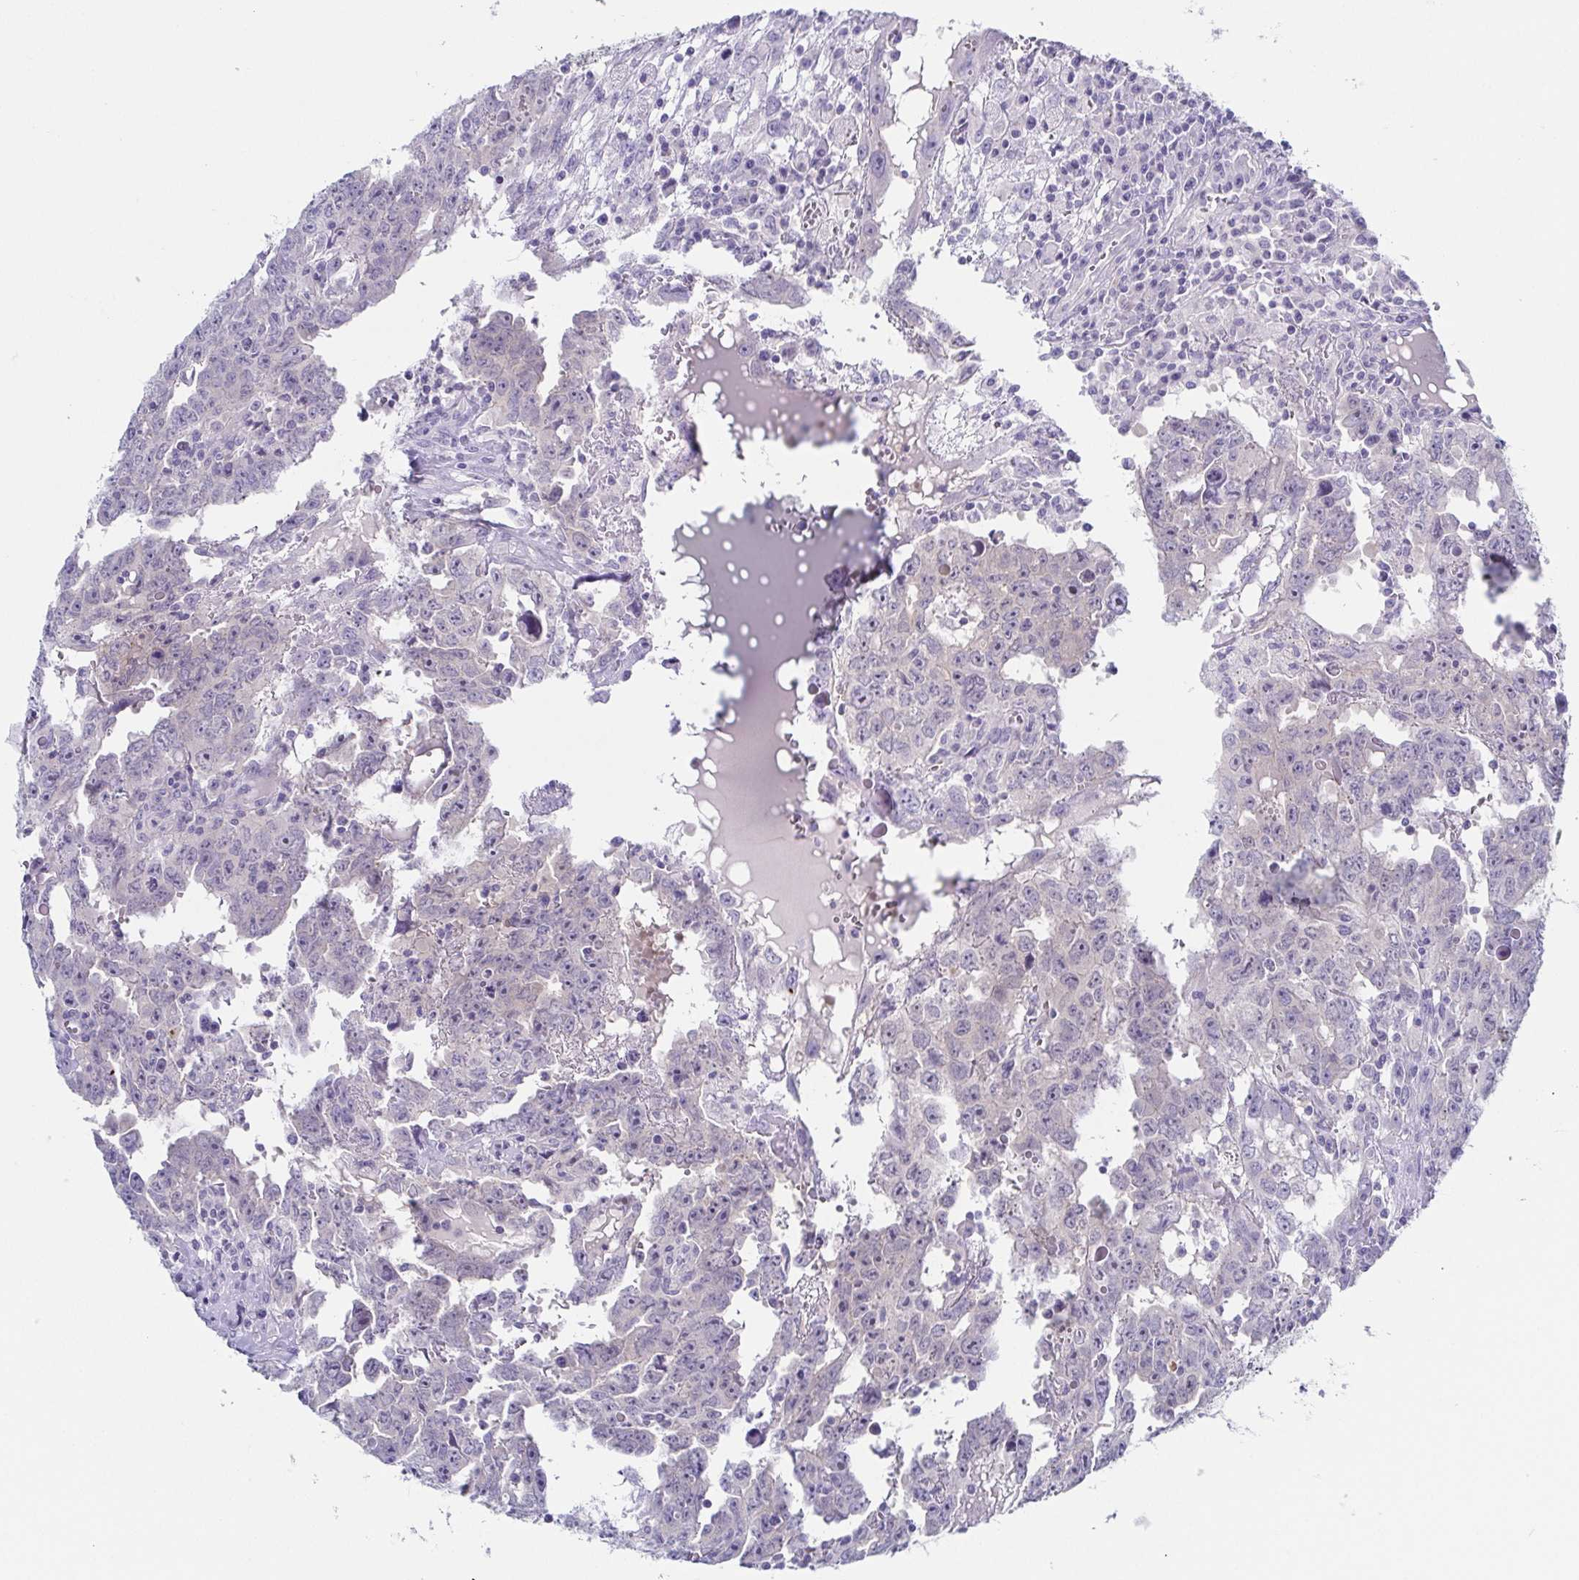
{"staining": {"intensity": "negative", "quantity": "none", "location": "none"}, "tissue": "testis cancer", "cell_type": "Tumor cells", "image_type": "cancer", "snomed": [{"axis": "morphology", "description": "Carcinoma, Embryonal, NOS"}, {"axis": "topography", "description": "Testis"}], "caption": "Histopathology image shows no protein staining in tumor cells of embryonal carcinoma (testis) tissue.", "gene": "HTR2A", "patient": {"sex": "male", "age": 22}}